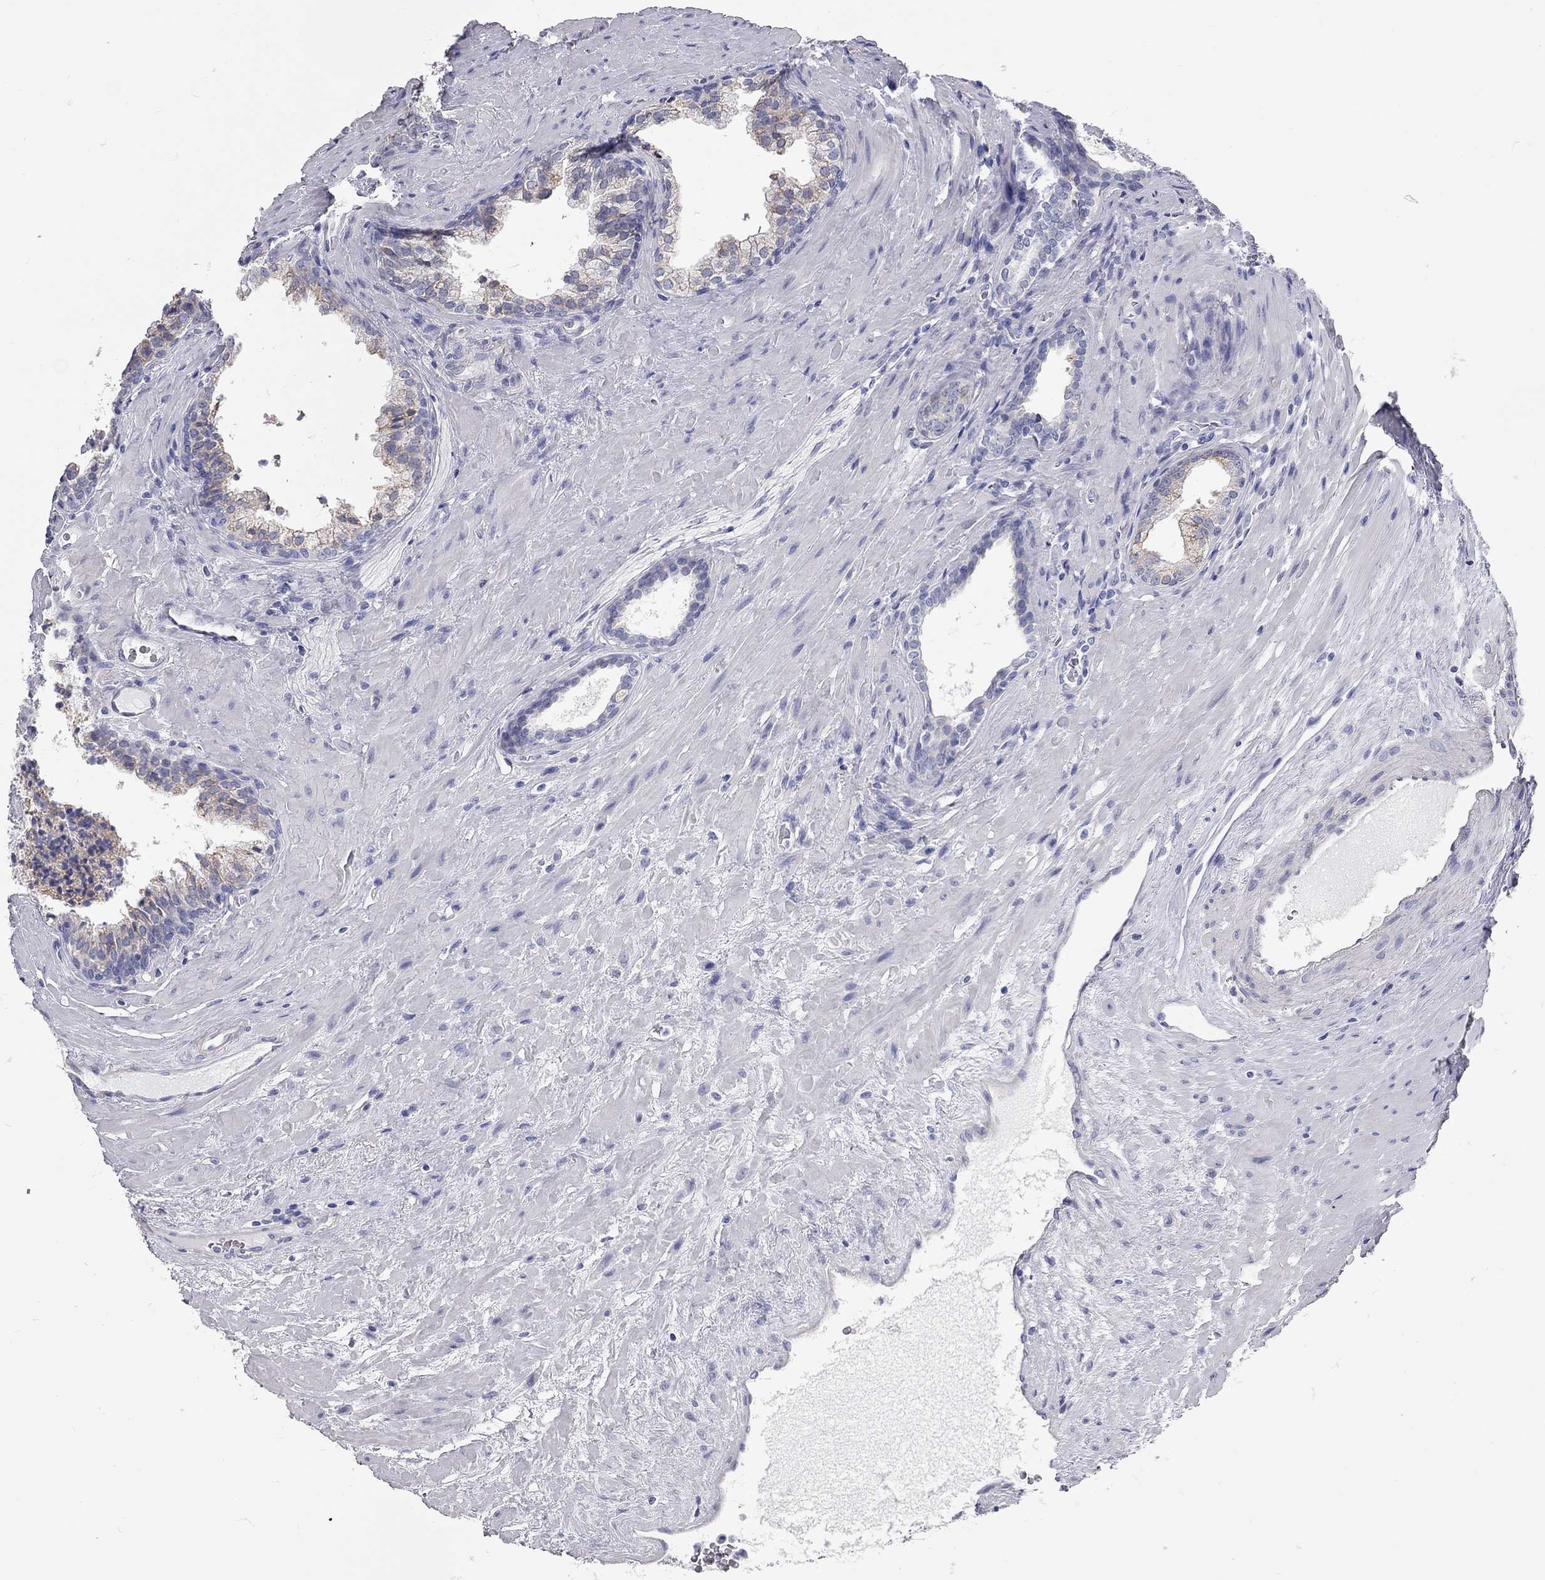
{"staining": {"intensity": "weak", "quantity": "25%-75%", "location": "cytoplasmic/membranous"}, "tissue": "prostate cancer", "cell_type": "Tumor cells", "image_type": "cancer", "snomed": [{"axis": "morphology", "description": "Adenocarcinoma, NOS"}, {"axis": "topography", "description": "Prostate"}], "caption": "IHC staining of prostate adenocarcinoma, which displays low levels of weak cytoplasmic/membranous positivity in approximately 25%-75% of tumor cells indicating weak cytoplasmic/membranous protein staining. The staining was performed using DAB (3,3'-diaminobenzidine) (brown) for protein detection and nuclei were counterstained in hematoxylin (blue).", "gene": "XAGE2", "patient": {"sex": "male", "age": 66}}